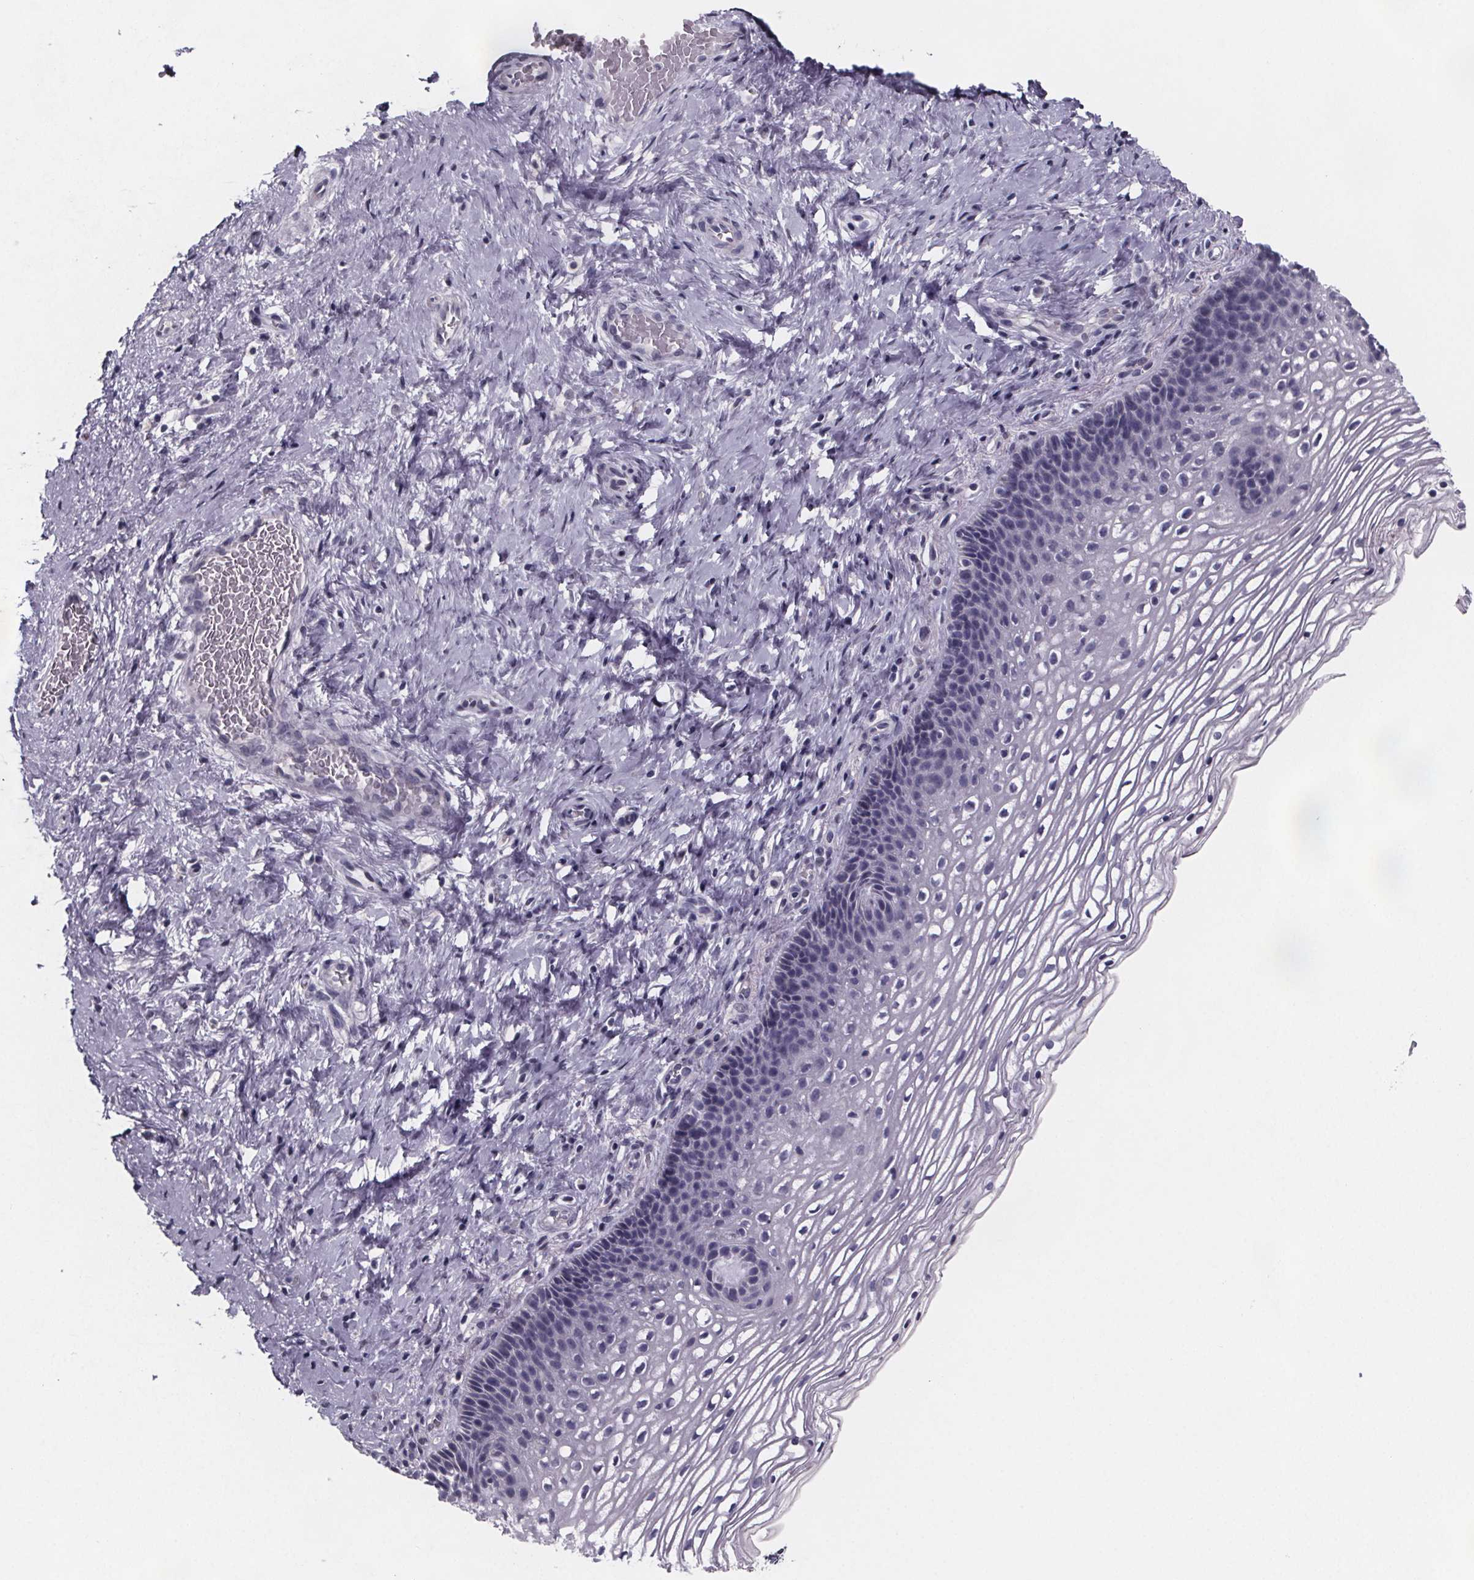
{"staining": {"intensity": "negative", "quantity": "none", "location": "none"}, "tissue": "cervix", "cell_type": "Squamous epithelial cells", "image_type": "normal", "snomed": [{"axis": "morphology", "description": "Normal tissue, NOS"}, {"axis": "topography", "description": "Cervix"}], "caption": "Image shows no protein expression in squamous epithelial cells of benign cervix.", "gene": "PAH", "patient": {"sex": "female", "age": 34}}